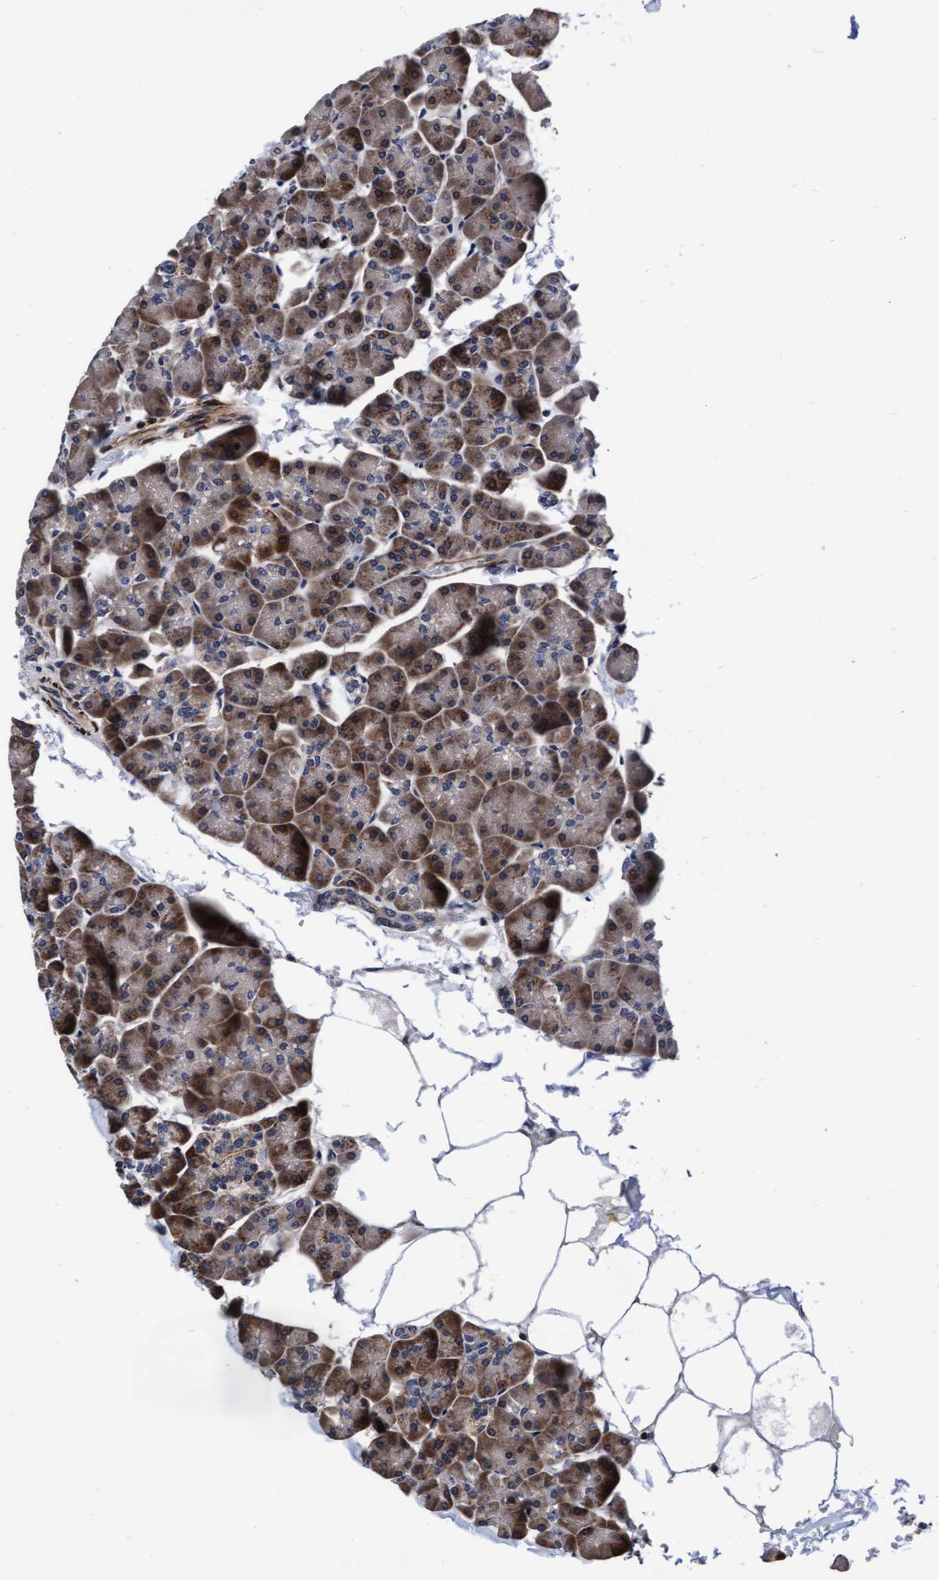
{"staining": {"intensity": "moderate", "quantity": ">75%", "location": "cytoplasmic/membranous"}, "tissue": "pancreas", "cell_type": "Exocrine glandular cells", "image_type": "normal", "snomed": [{"axis": "morphology", "description": "Normal tissue, NOS"}, {"axis": "topography", "description": "Pancreas"}], "caption": "IHC of unremarkable pancreas displays medium levels of moderate cytoplasmic/membranous expression in about >75% of exocrine glandular cells. (DAB (3,3'-diaminobenzidine) = brown stain, brightfield microscopy at high magnification).", "gene": "EFCAB13", "patient": {"sex": "male", "age": 35}}